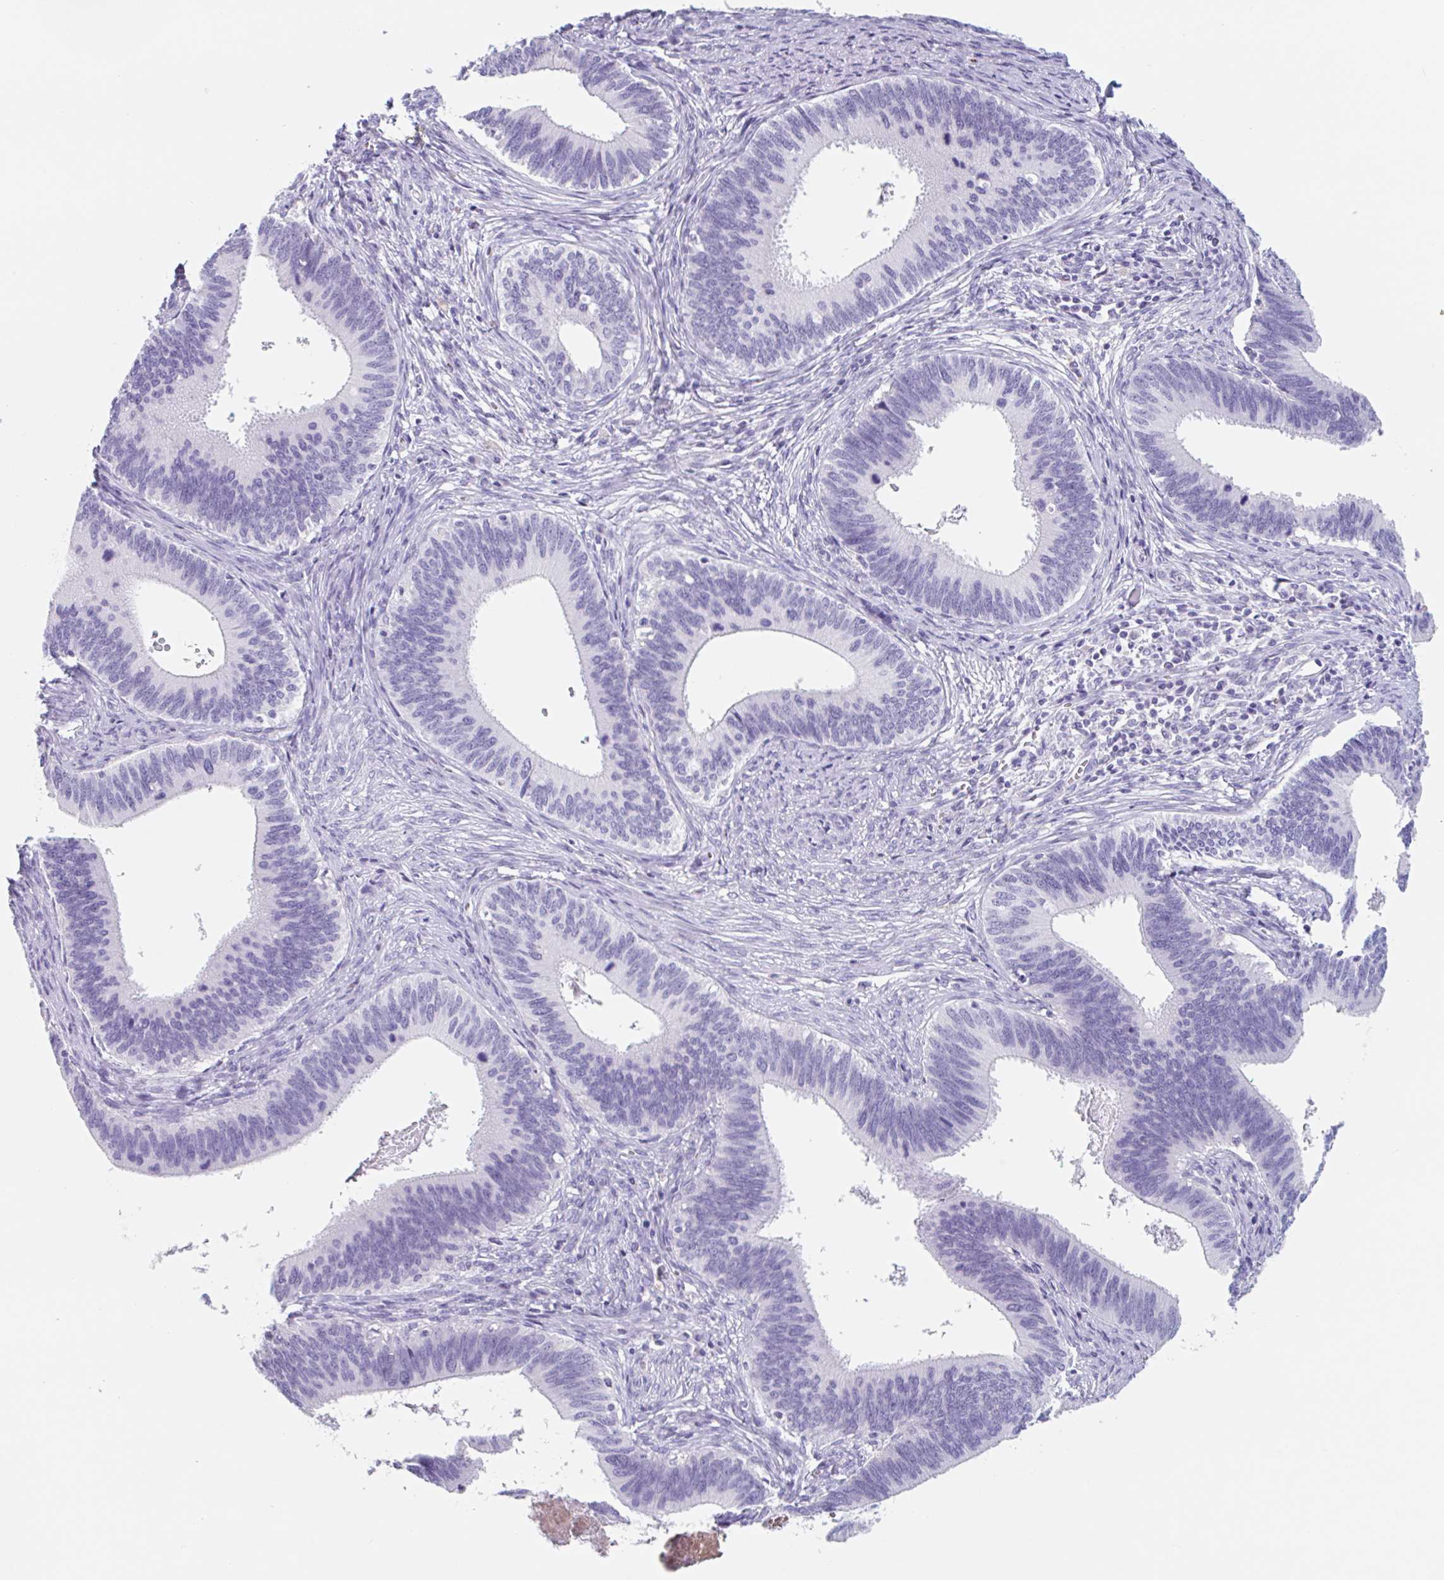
{"staining": {"intensity": "negative", "quantity": "none", "location": "none"}, "tissue": "cervical cancer", "cell_type": "Tumor cells", "image_type": "cancer", "snomed": [{"axis": "morphology", "description": "Adenocarcinoma, NOS"}, {"axis": "topography", "description": "Cervix"}], "caption": "High magnification brightfield microscopy of adenocarcinoma (cervical) stained with DAB (3,3'-diaminobenzidine) (brown) and counterstained with hematoxylin (blue): tumor cells show no significant expression. (Stains: DAB immunohistochemistry with hematoxylin counter stain, Microscopy: brightfield microscopy at high magnification).", "gene": "EMC4", "patient": {"sex": "female", "age": 42}}